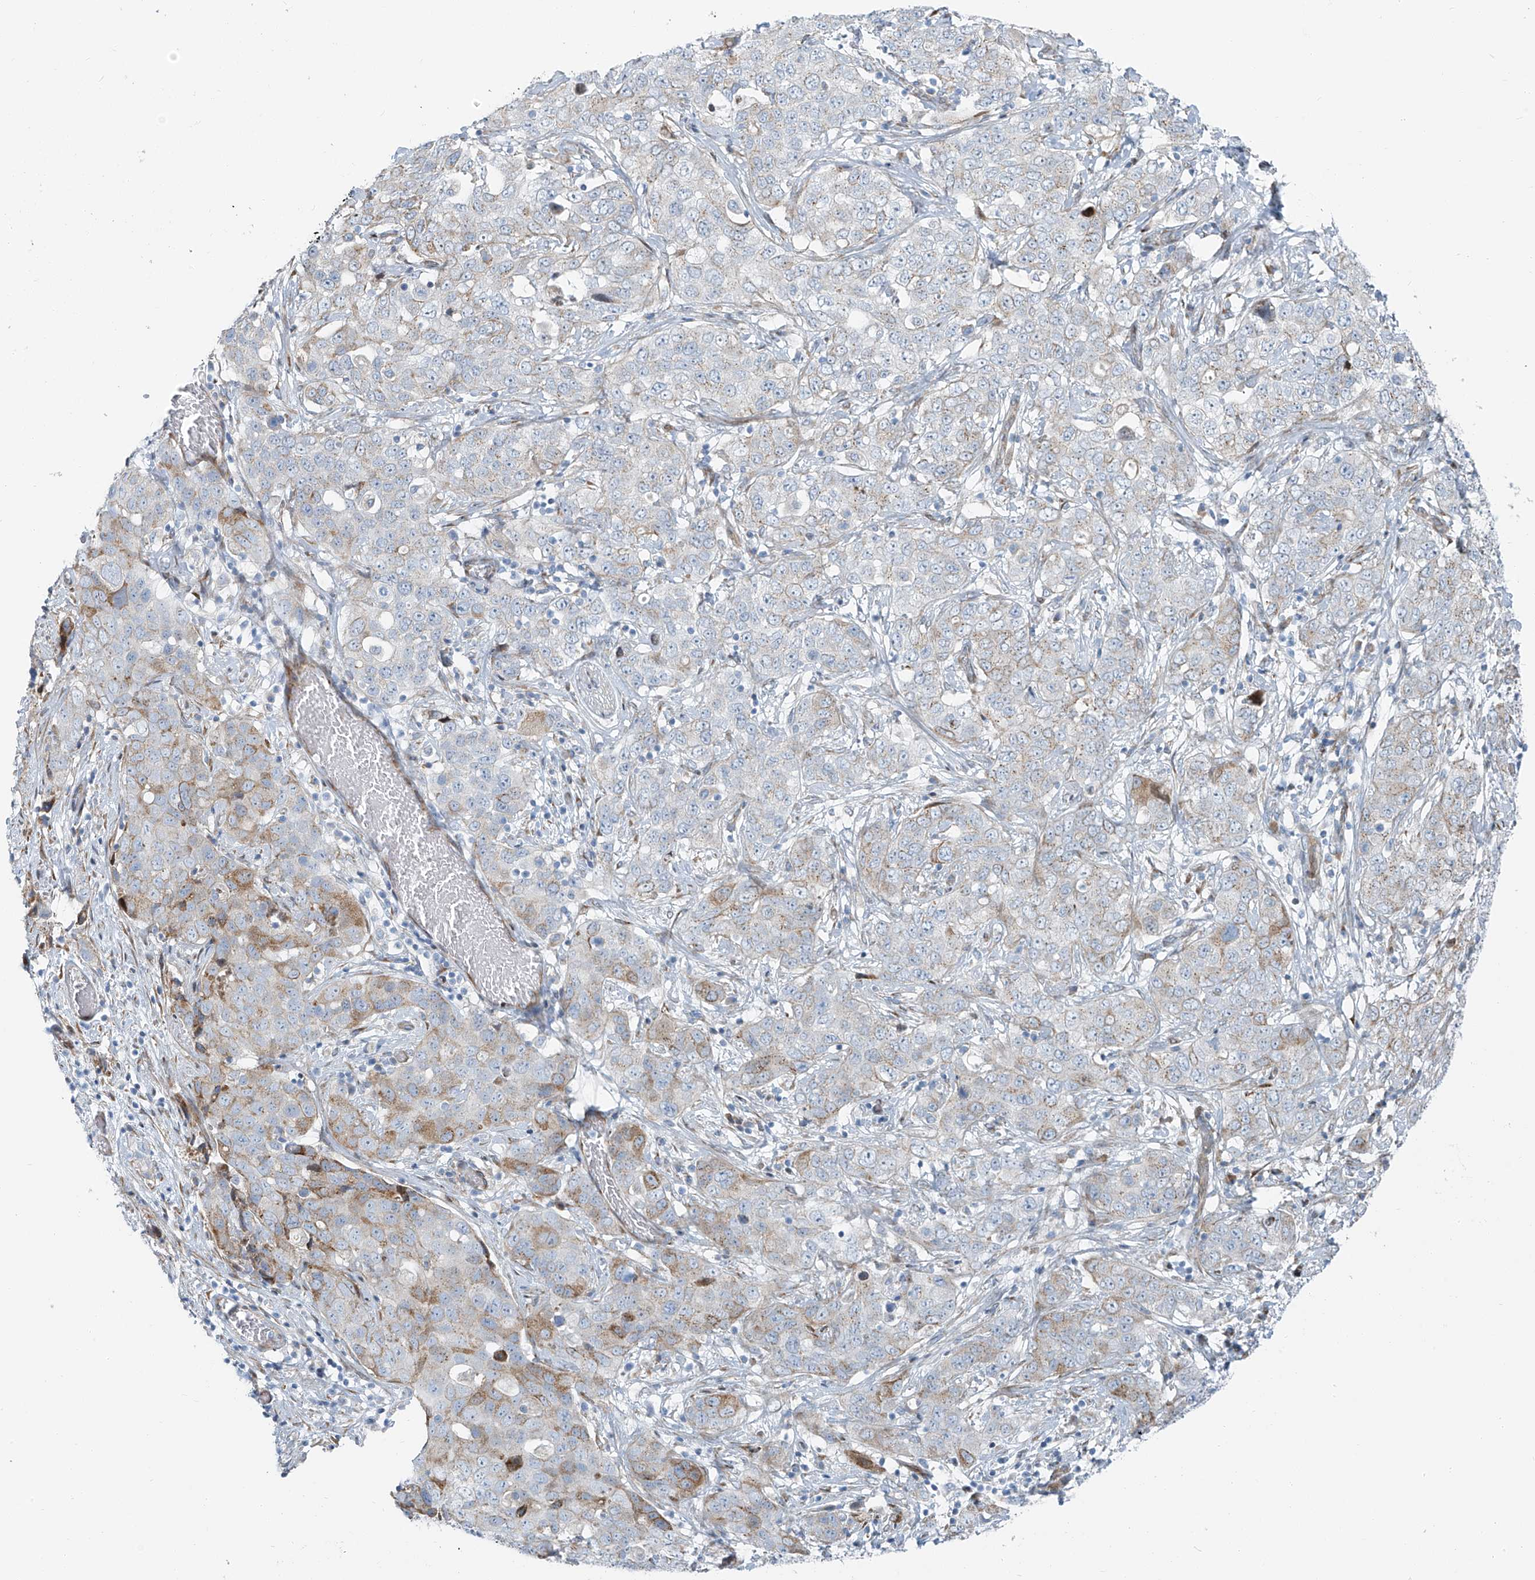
{"staining": {"intensity": "moderate", "quantity": "<25%", "location": "cytoplasmic/membranous"}, "tissue": "stomach cancer", "cell_type": "Tumor cells", "image_type": "cancer", "snomed": [{"axis": "morphology", "description": "Normal tissue, NOS"}, {"axis": "morphology", "description": "Adenocarcinoma, NOS"}, {"axis": "topography", "description": "Lymph node"}, {"axis": "topography", "description": "Stomach"}], "caption": "DAB (3,3'-diaminobenzidine) immunohistochemical staining of human stomach adenocarcinoma shows moderate cytoplasmic/membranous protein positivity in approximately <25% of tumor cells.", "gene": "HIC2", "patient": {"sex": "male", "age": 48}}